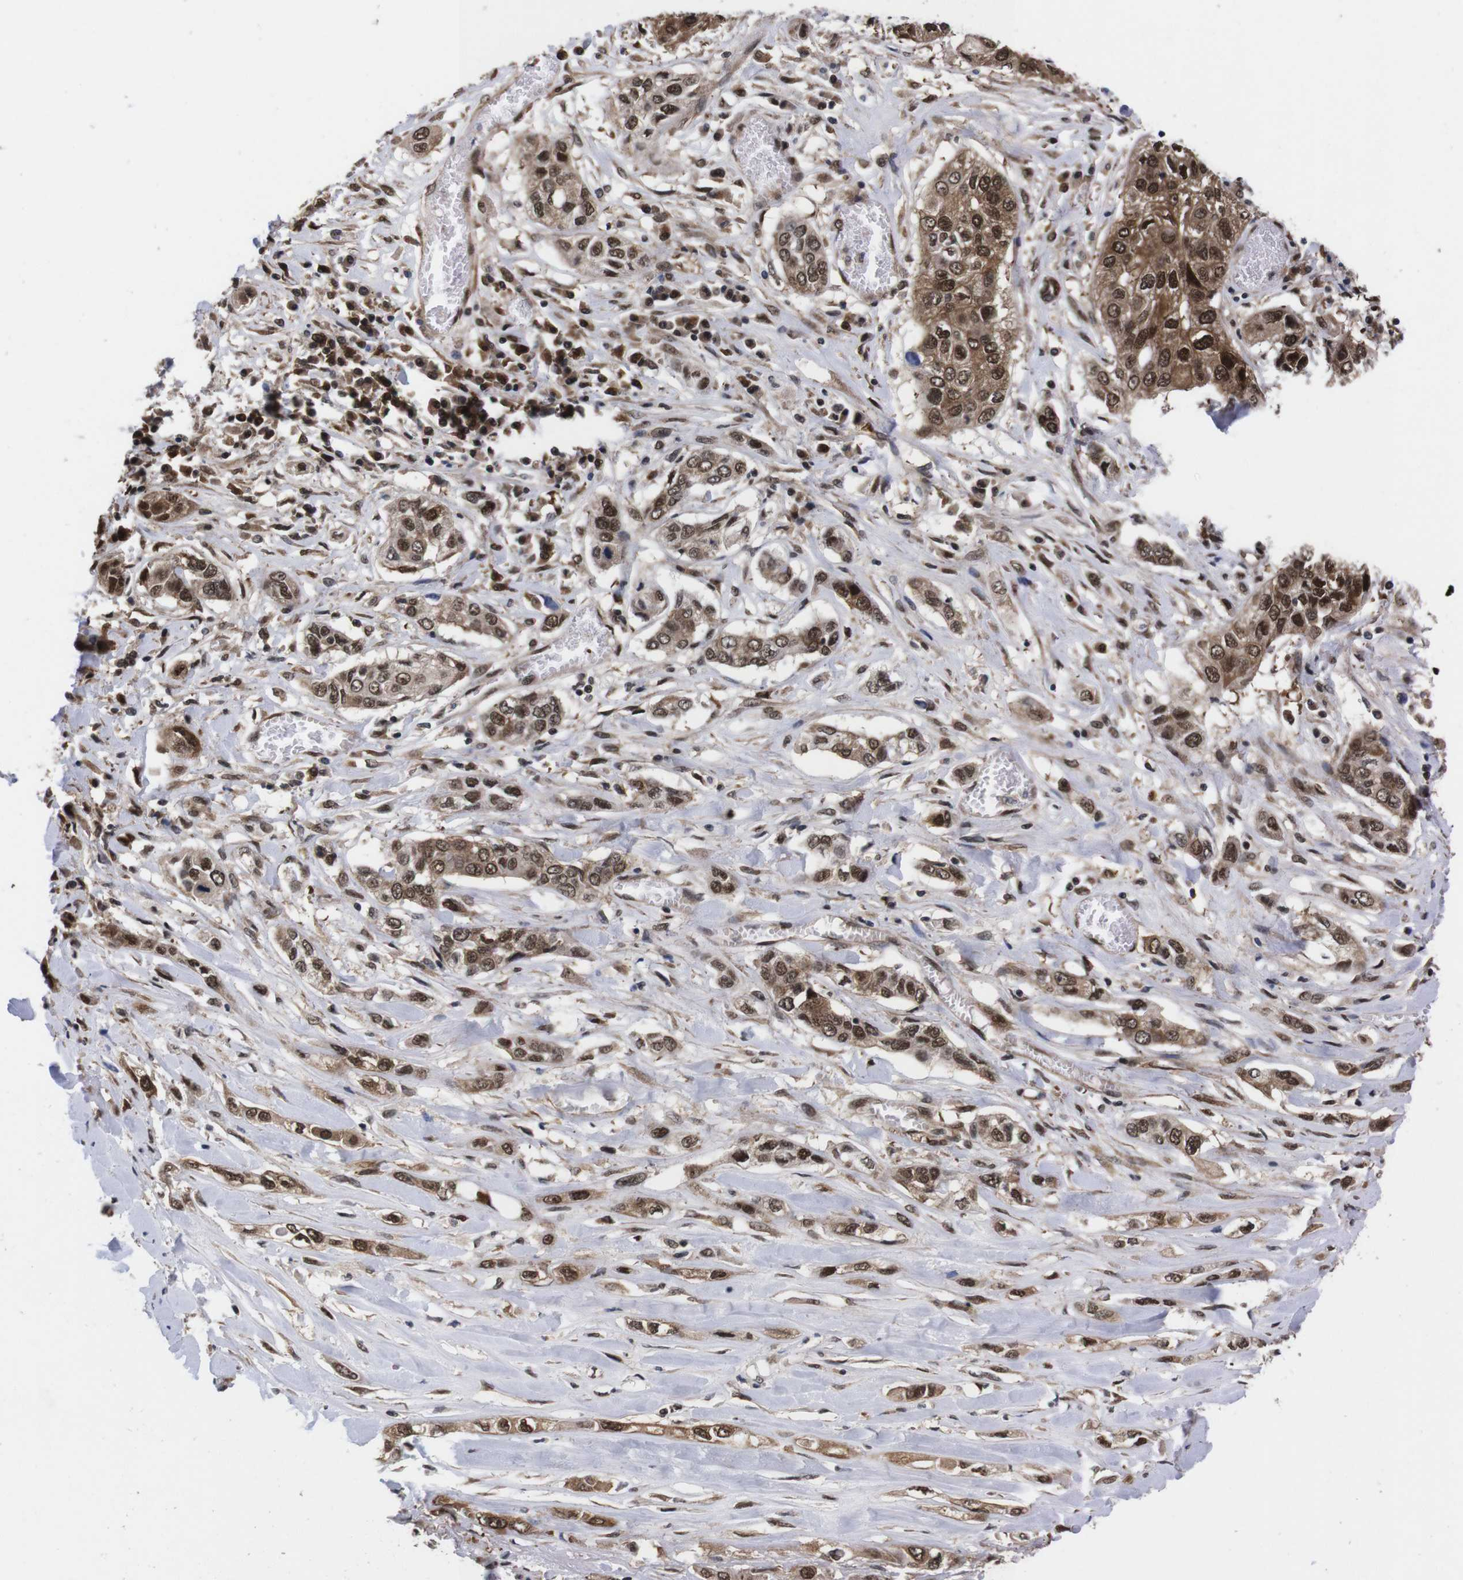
{"staining": {"intensity": "moderate", "quantity": ">75%", "location": "cytoplasmic/membranous,nuclear"}, "tissue": "lung cancer", "cell_type": "Tumor cells", "image_type": "cancer", "snomed": [{"axis": "morphology", "description": "Squamous cell carcinoma, NOS"}, {"axis": "topography", "description": "Lung"}], "caption": "This photomicrograph reveals lung squamous cell carcinoma stained with immunohistochemistry (IHC) to label a protein in brown. The cytoplasmic/membranous and nuclear of tumor cells show moderate positivity for the protein. Nuclei are counter-stained blue.", "gene": "UBQLN2", "patient": {"sex": "male", "age": 71}}